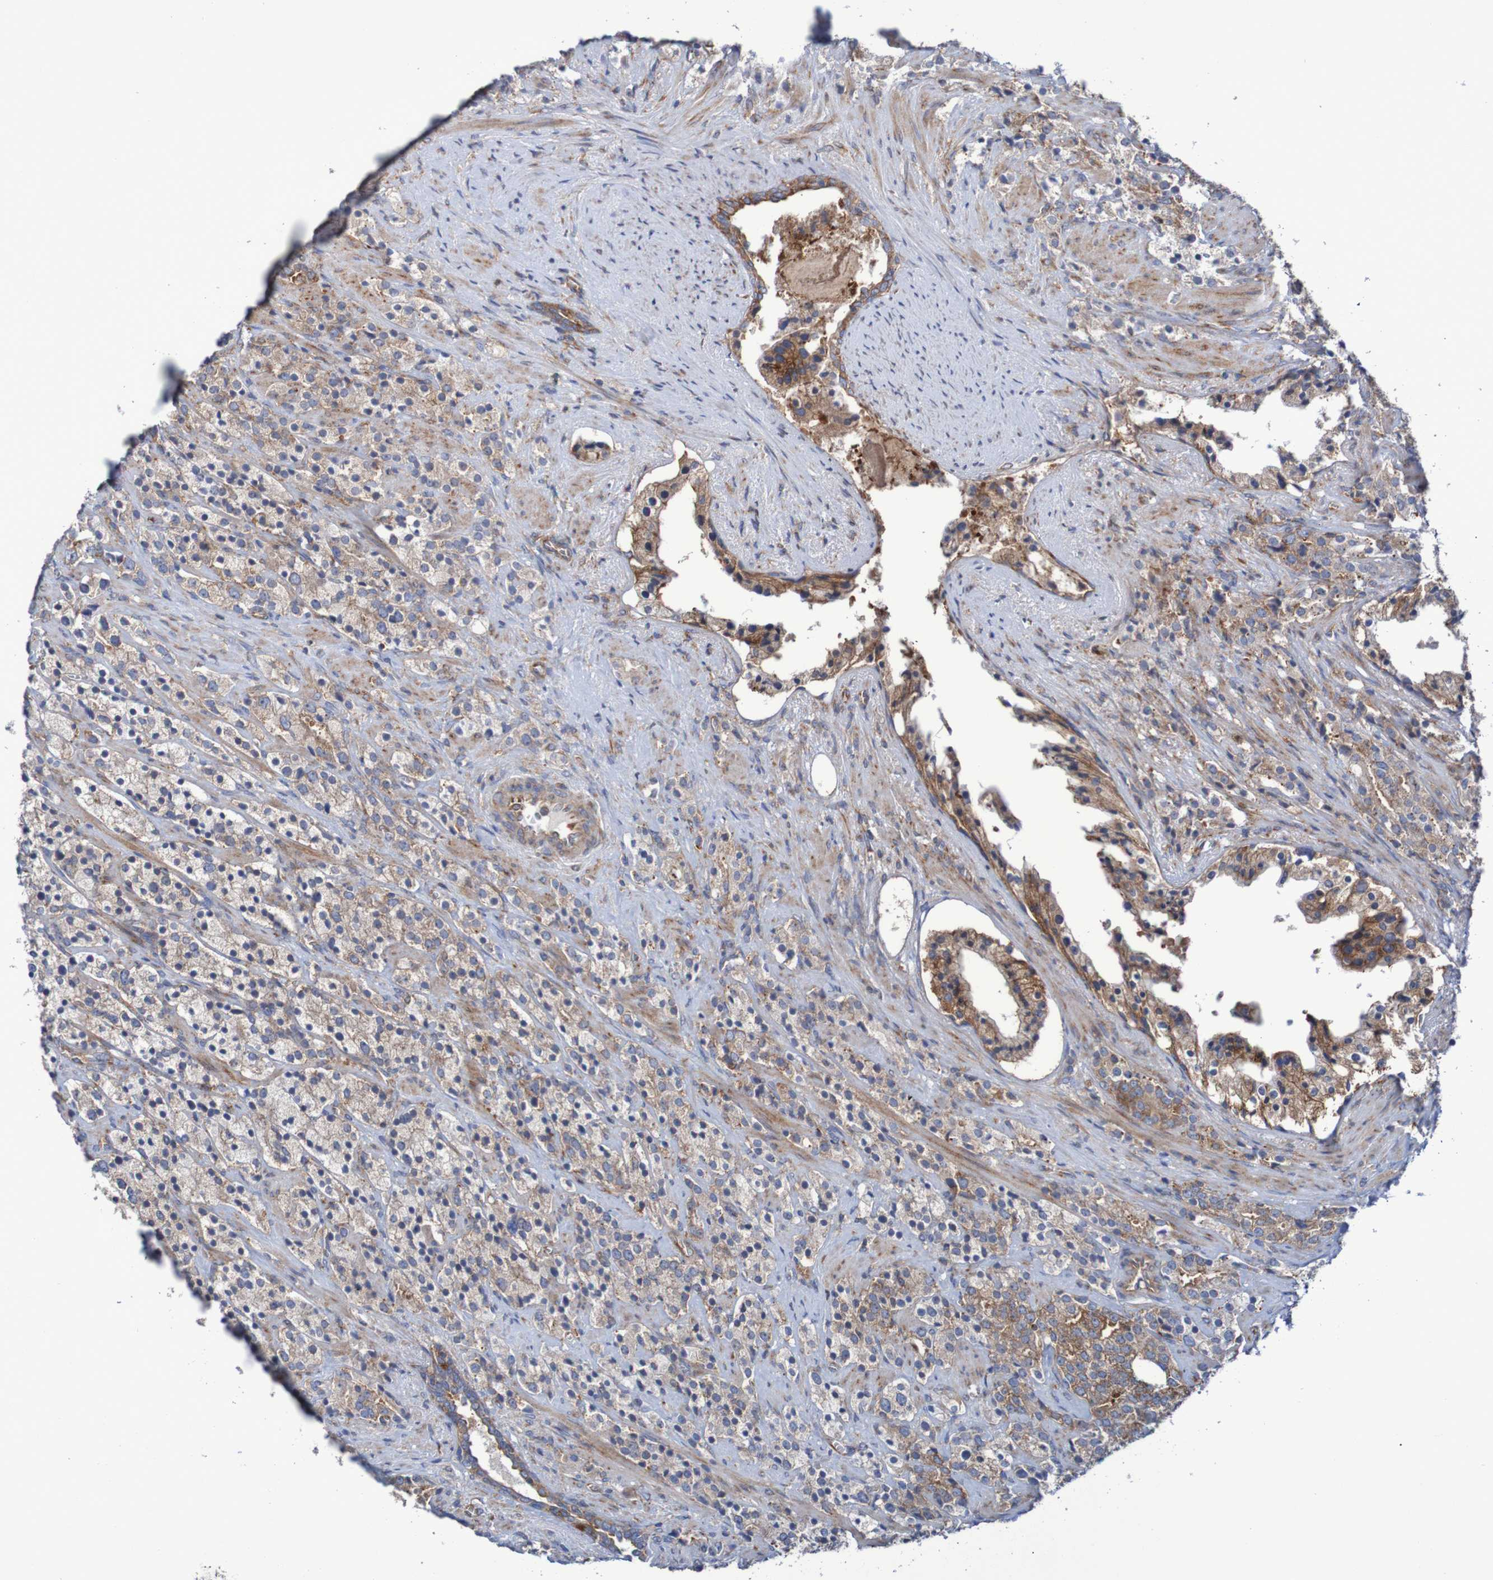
{"staining": {"intensity": "moderate", "quantity": "25%-75%", "location": "cytoplasmic/membranous"}, "tissue": "prostate cancer", "cell_type": "Tumor cells", "image_type": "cancer", "snomed": [{"axis": "morphology", "description": "Adenocarcinoma, High grade"}, {"axis": "topography", "description": "Prostate"}], "caption": "DAB (3,3'-diaminobenzidine) immunohistochemical staining of human prostate cancer displays moderate cytoplasmic/membranous protein staining in approximately 25%-75% of tumor cells.", "gene": "FXR2", "patient": {"sex": "male", "age": 71}}